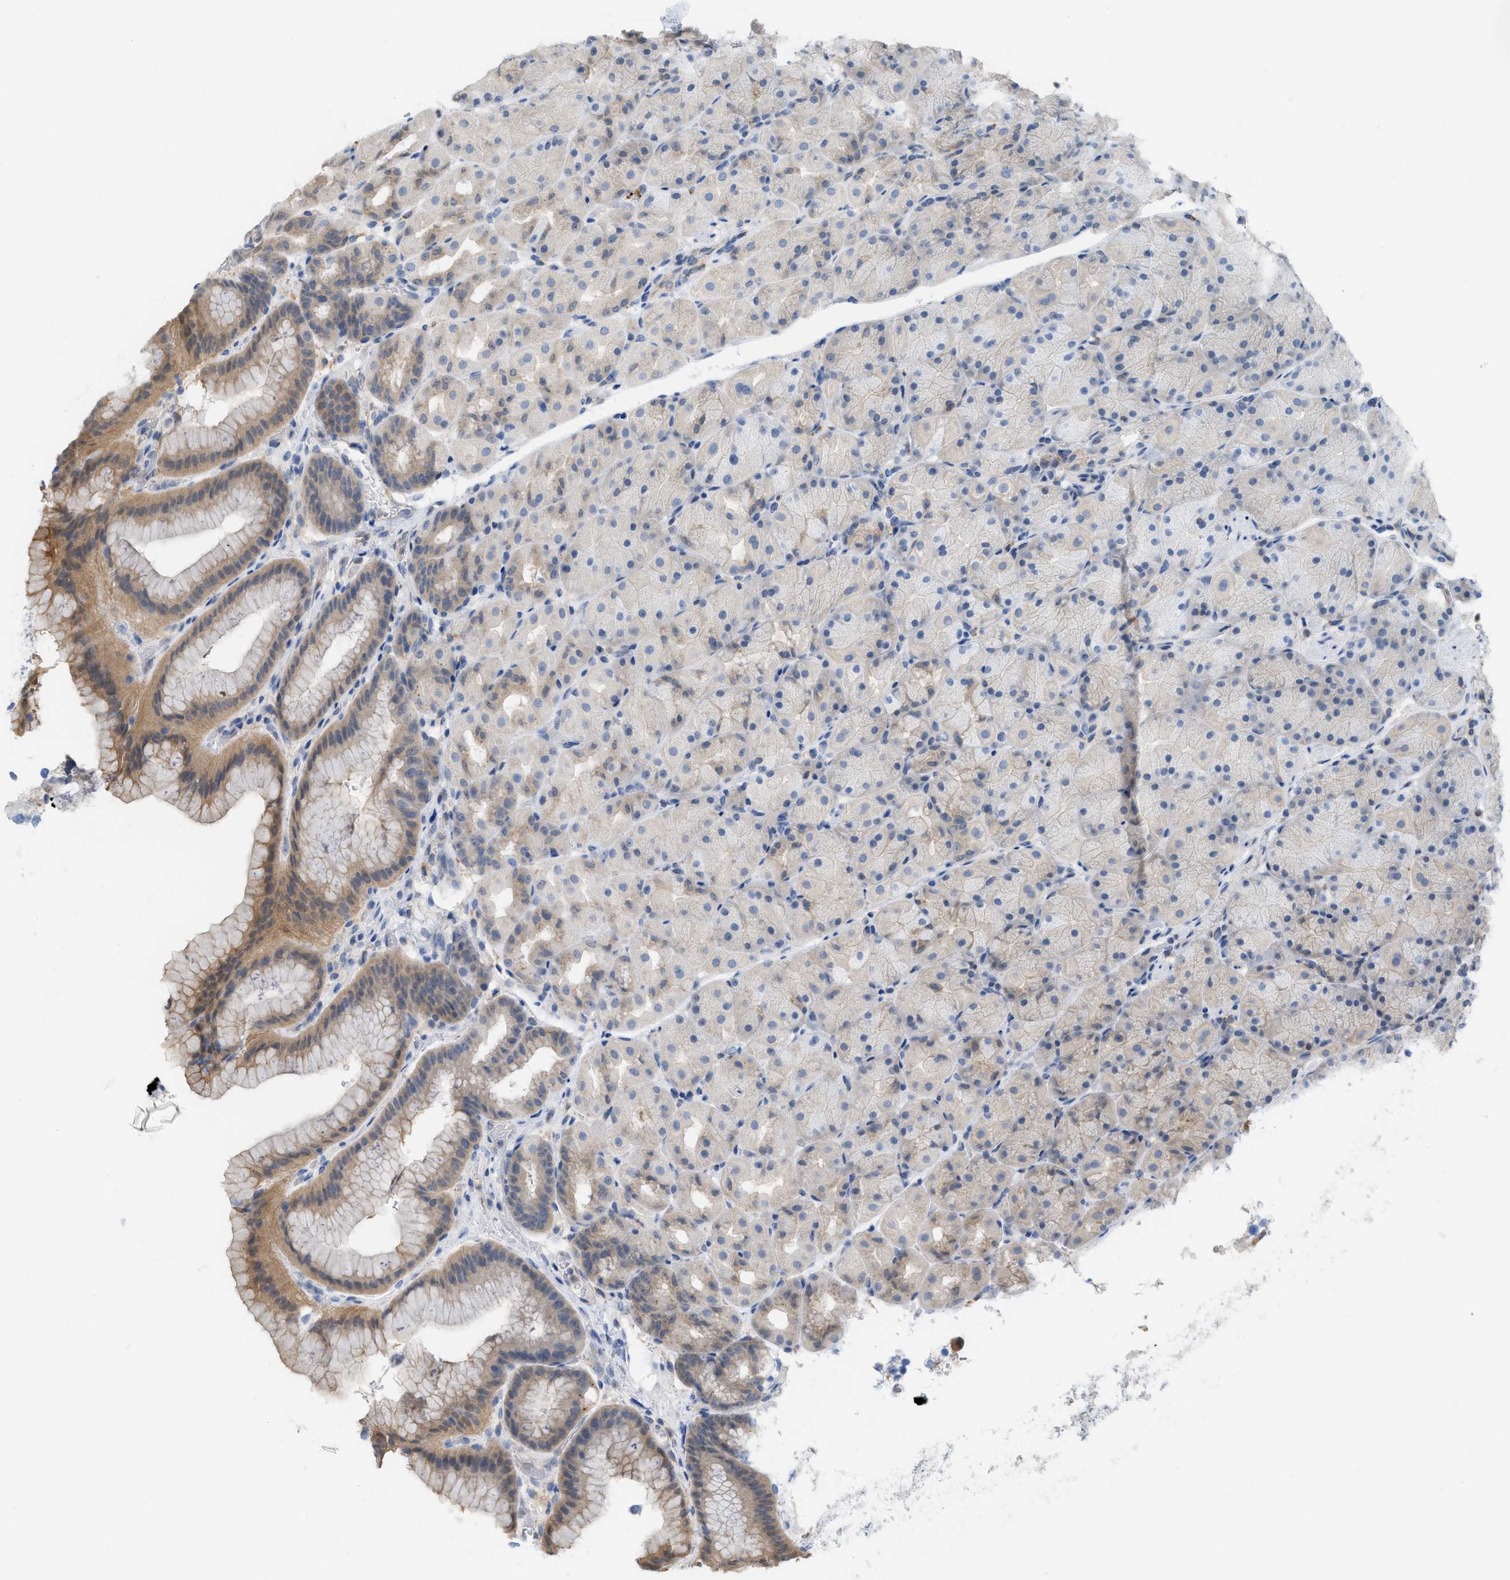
{"staining": {"intensity": "moderate", "quantity": "<25%", "location": "cytoplasmic/membranous"}, "tissue": "stomach", "cell_type": "Glandular cells", "image_type": "normal", "snomed": [{"axis": "morphology", "description": "Normal tissue, NOS"}, {"axis": "morphology", "description": "Carcinoid, malignant, NOS"}, {"axis": "topography", "description": "Stomach, upper"}], "caption": "A high-resolution image shows IHC staining of benign stomach, which reveals moderate cytoplasmic/membranous expression in about <25% of glandular cells. (DAB (3,3'-diaminobenzidine) IHC, brown staining for protein, blue staining for nuclei).", "gene": "CSTB", "patient": {"sex": "male", "age": 39}}